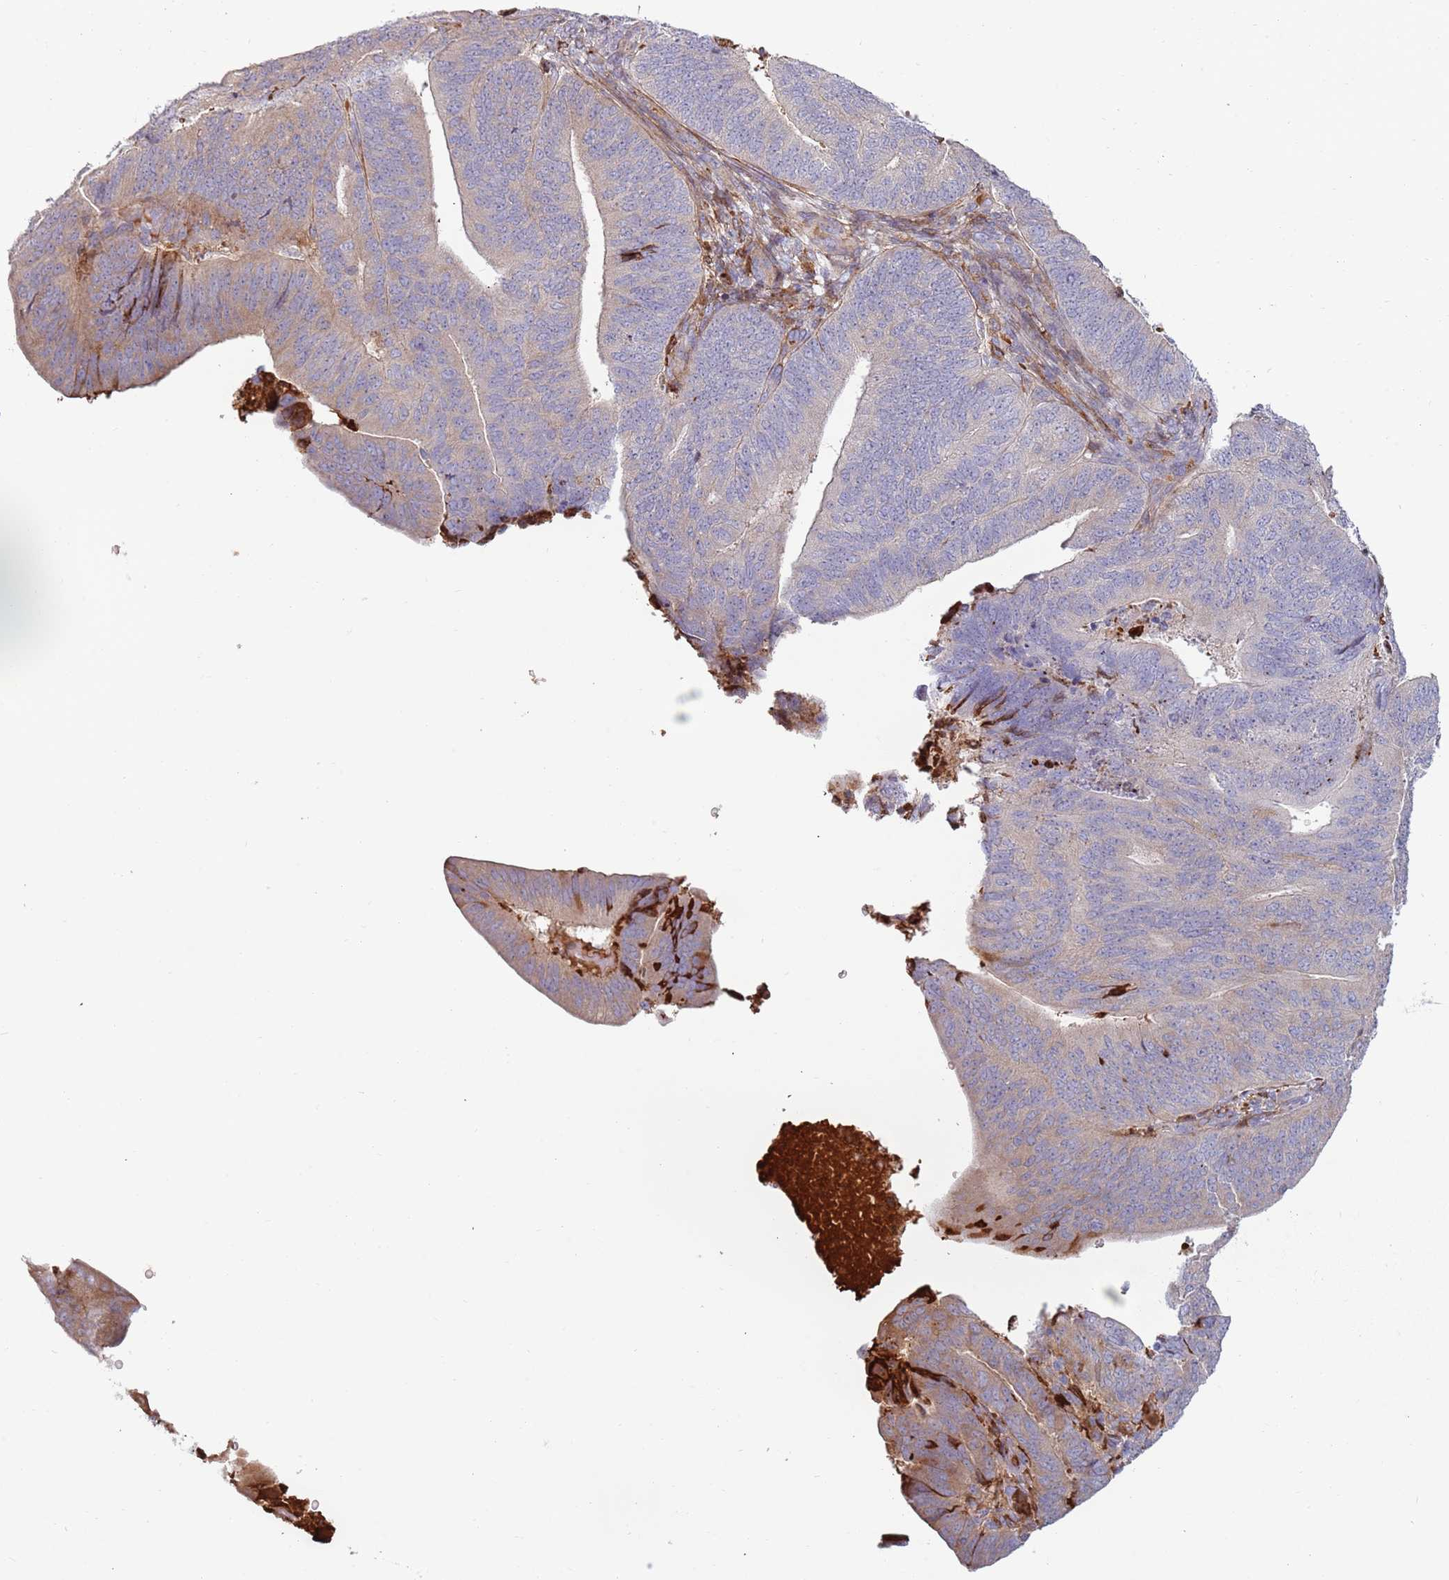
{"staining": {"intensity": "weak", "quantity": "<25%", "location": "cytoplasmic/membranous"}, "tissue": "endometrial cancer", "cell_type": "Tumor cells", "image_type": "cancer", "snomed": [{"axis": "morphology", "description": "Adenocarcinoma, NOS"}, {"axis": "topography", "description": "Endometrium"}], "caption": "IHC histopathology image of neoplastic tissue: adenocarcinoma (endometrial) stained with DAB displays no significant protein positivity in tumor cells.", "gene": "NADK", "patient": {"sex": "female", "age": 70}}